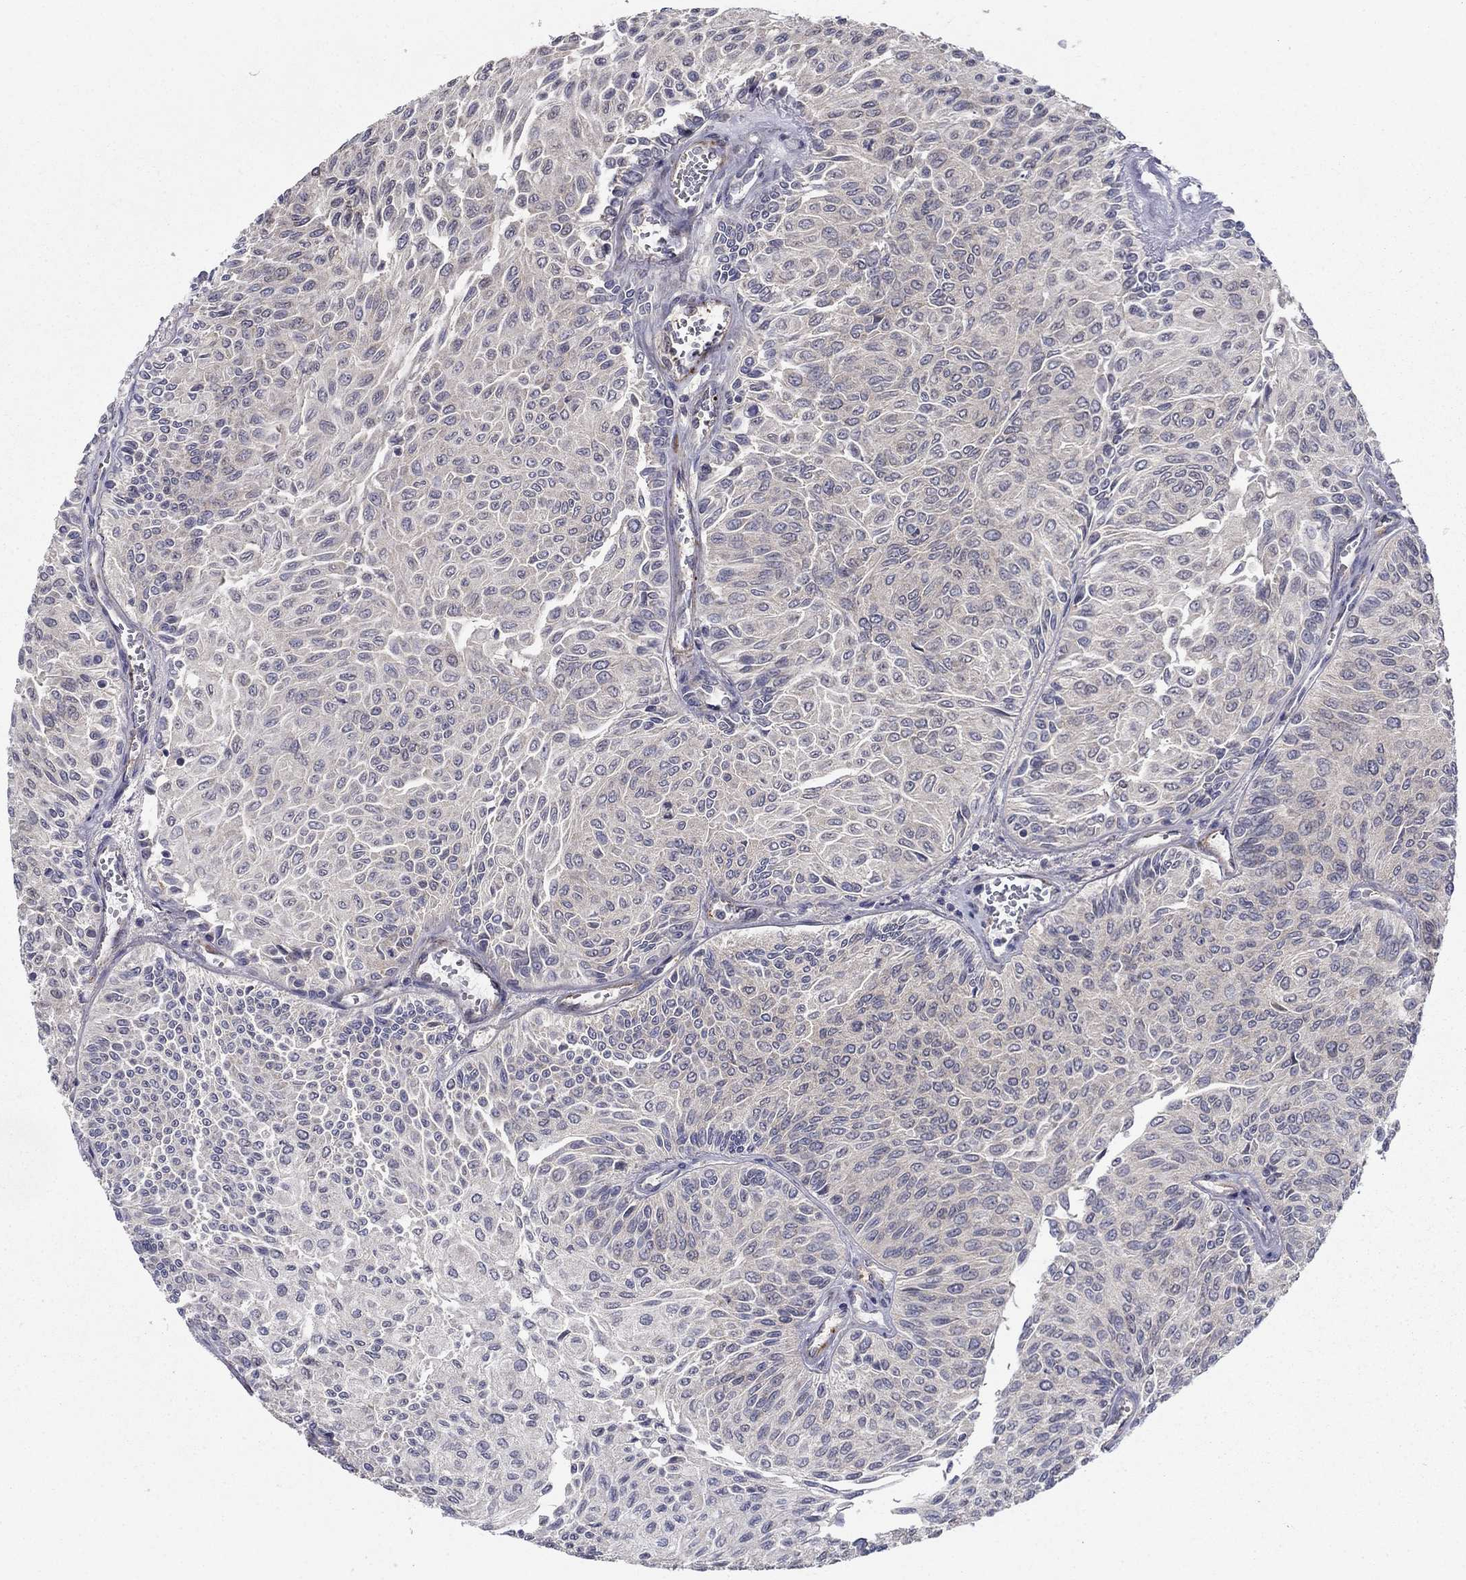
{"staining": {"intensity": "negative", "quantity": "none", "location": "none"}, "tissue": "urothelial cancer", "cell_type": "Tumor cells", "image_type": "cancer", "snomed": [{"axis": "morphology", "description": "Urothelial carcinoma, Low grade"}, {"axis": "topography", "description": "Ureter, NOS"}, {"axis": "topography", "description": "Urinary bladder"}], "caption": "The photomicrograph displays no staining of tumor cells in low-grade urothelial carcinoma.", "gene": "LACTB2", "patient": {"sex": "male", "age": 78}}